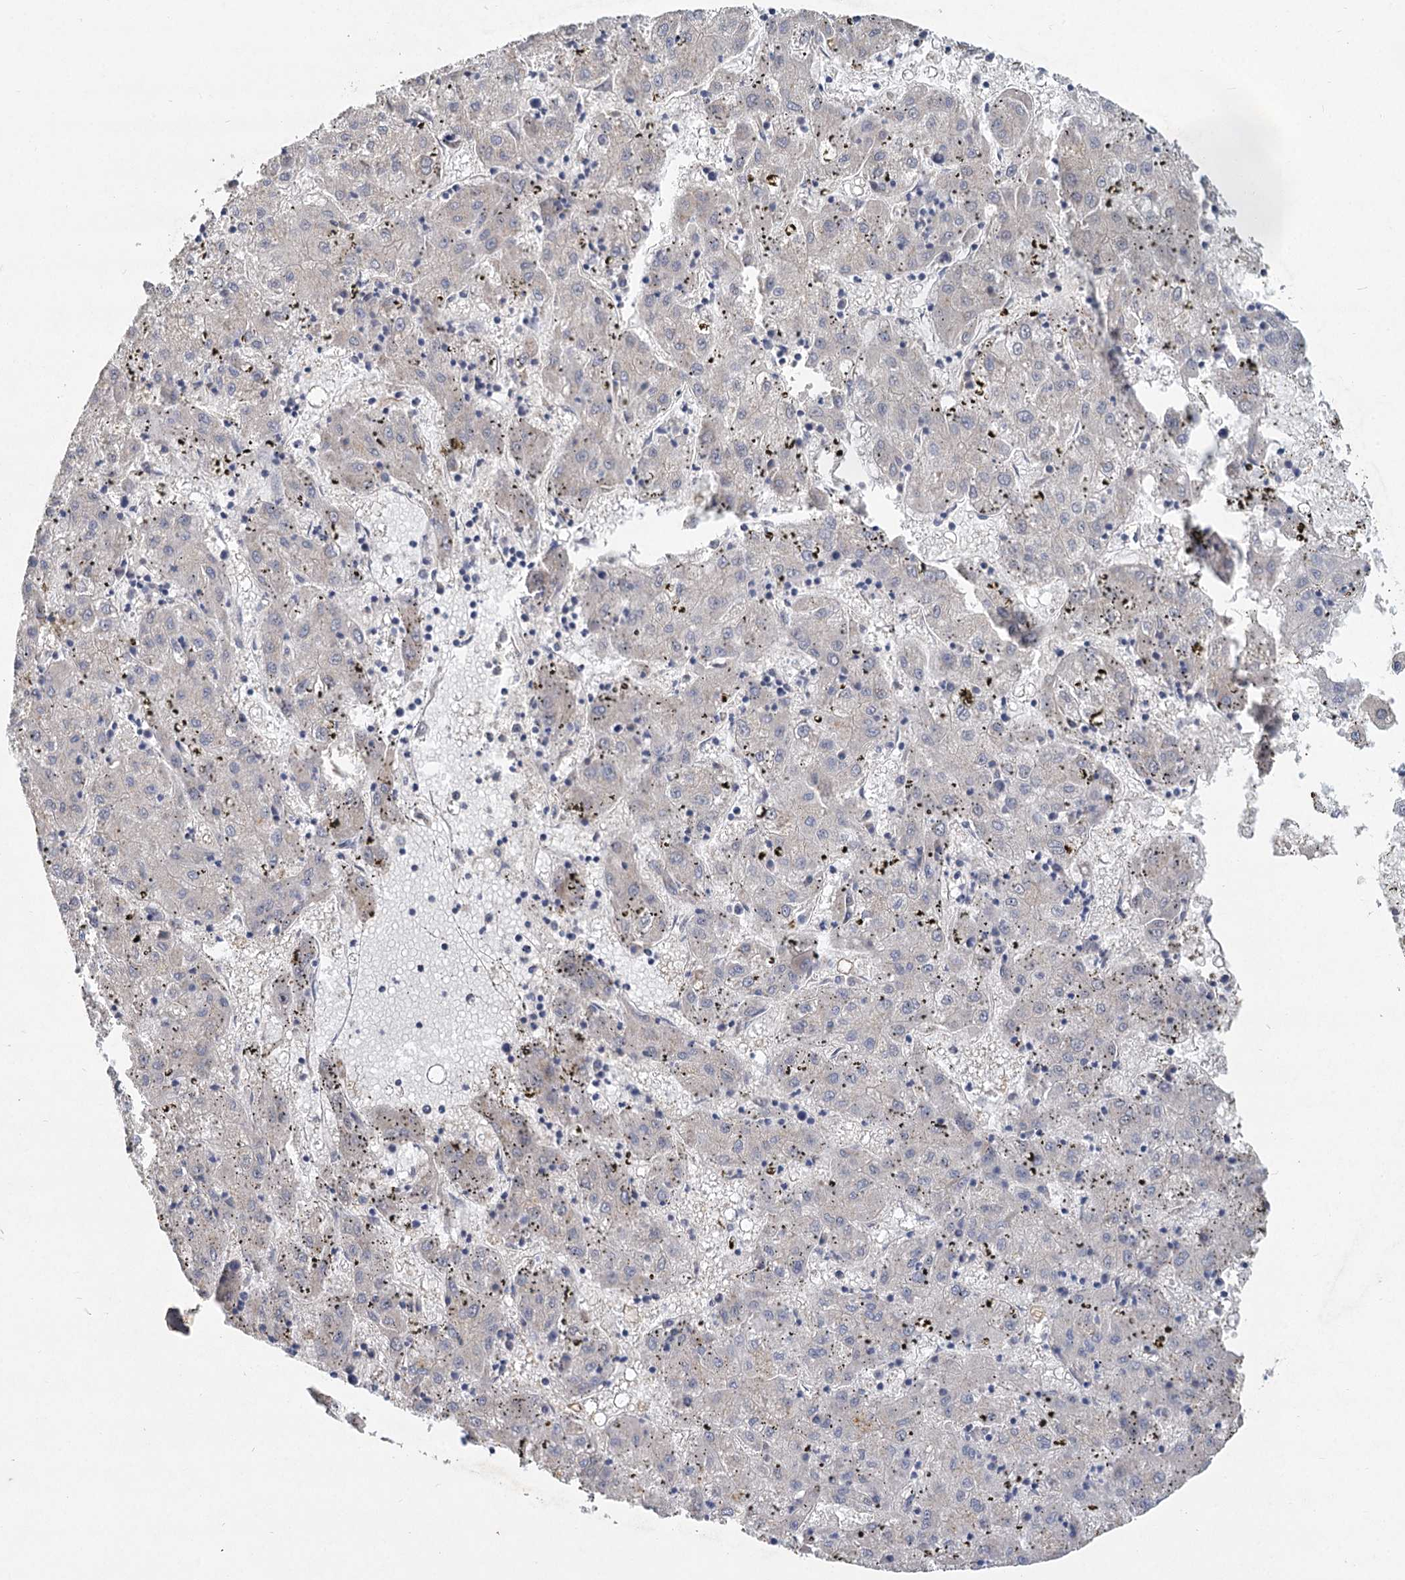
{"staining": {"intensity": "negative", "quantity": "none", "location": "none"}, "tissue": "liver cancer", "cell_type": "Tumor cells", "image_type": "cancer", "snomed": [{"axis": "morphology", "description": "Carcinoma, Hepatocellular, NOS"}, {"axis": "topography", "description": "Liver"}], "caption": "Tumor cells are negative for brown protein staining in liver hepatocellular carcinoma.", "gene": "HES2", "patient": {"sex": "male", "age": 72}}